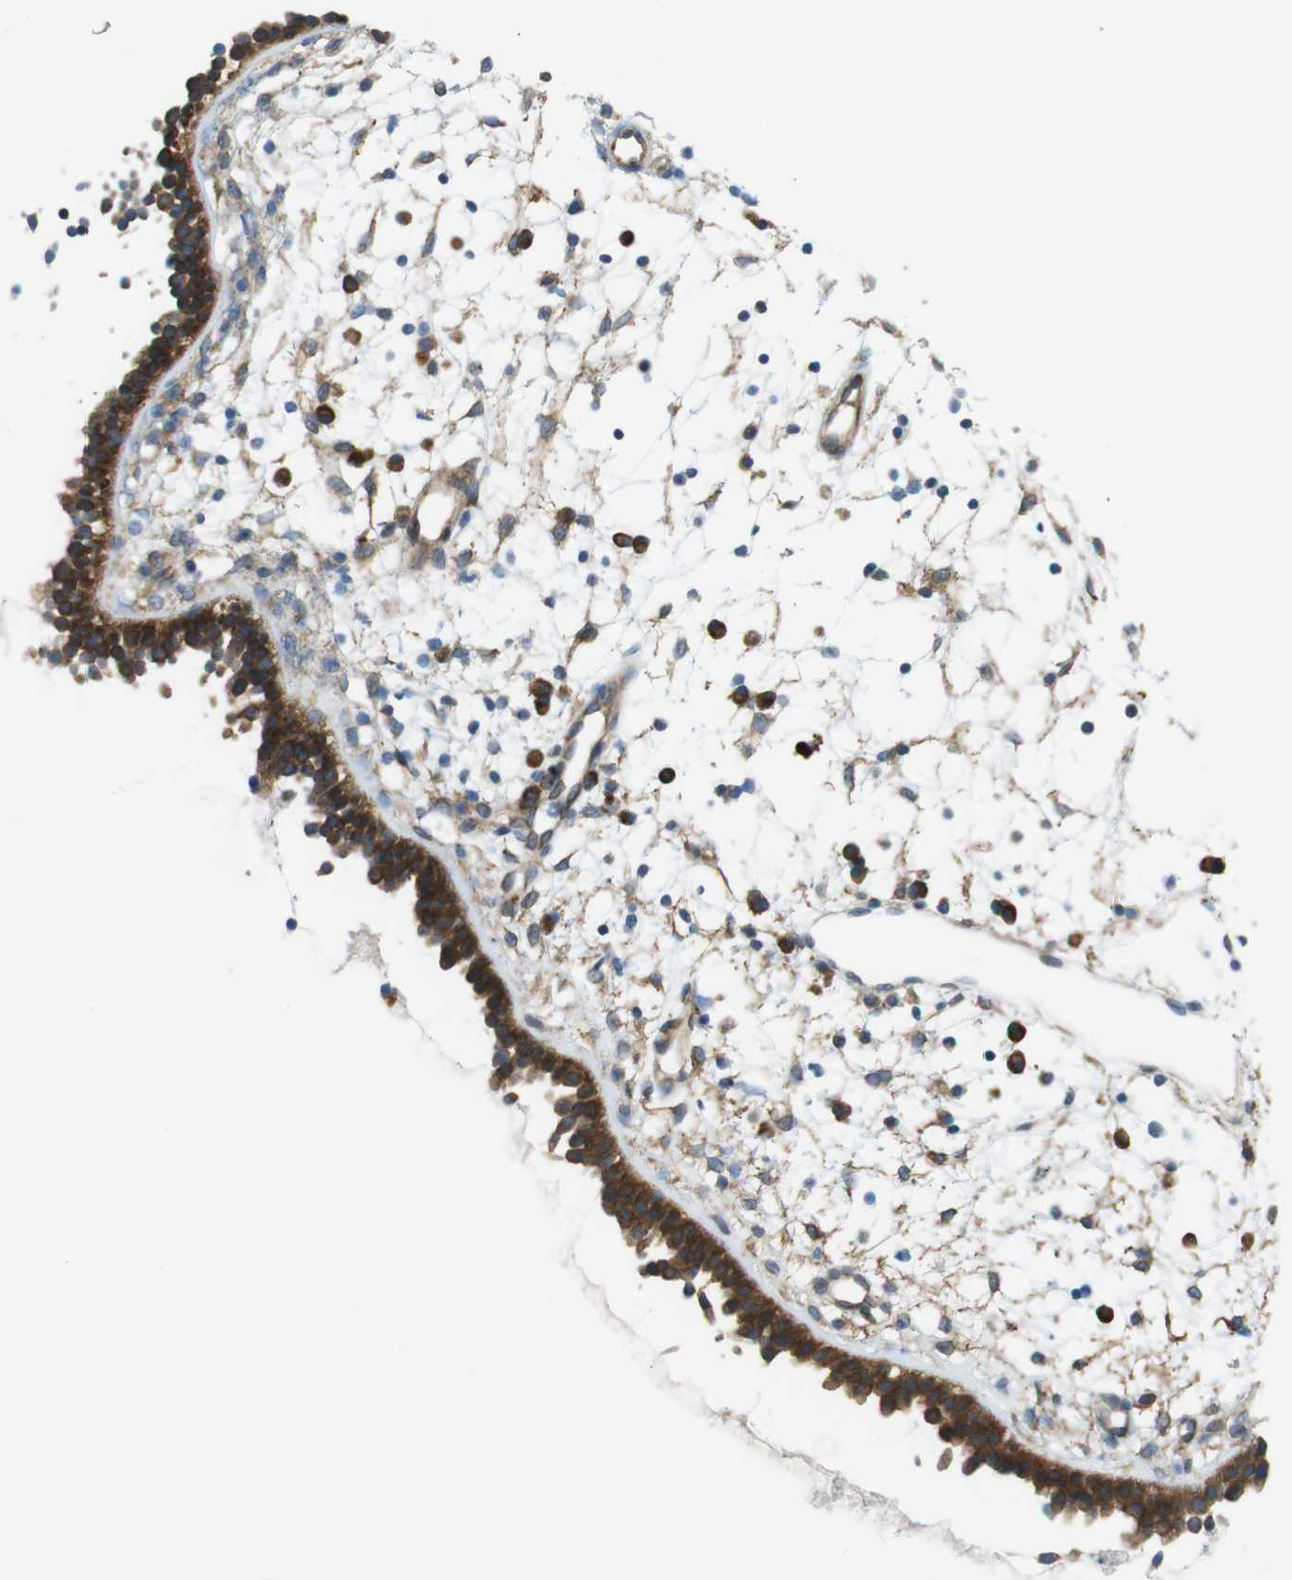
{"staining": {"intensity": "strong", "quantity": ">75%", "location": "cytoplasmic/membranous"}, "tissue": "nasopharynx", "cell_type": "Respiratory epithelial cells", "image_type": "normal", "snomed": [{"axis": "morphology", "description": "Normal tissue, NOS"}, {"axis": "topography", "description": "Nasopharynx"}], "caption": "A high-resolution histopathology image shows immunohistochemistry staining of unremarkable nasopharynx, which displays strong cytoplasmic/membranous staining in approximately >75% of respiratory epithelial cells.", "gene": "GJC3", "patient": {"sex": "male", "age": 21}}